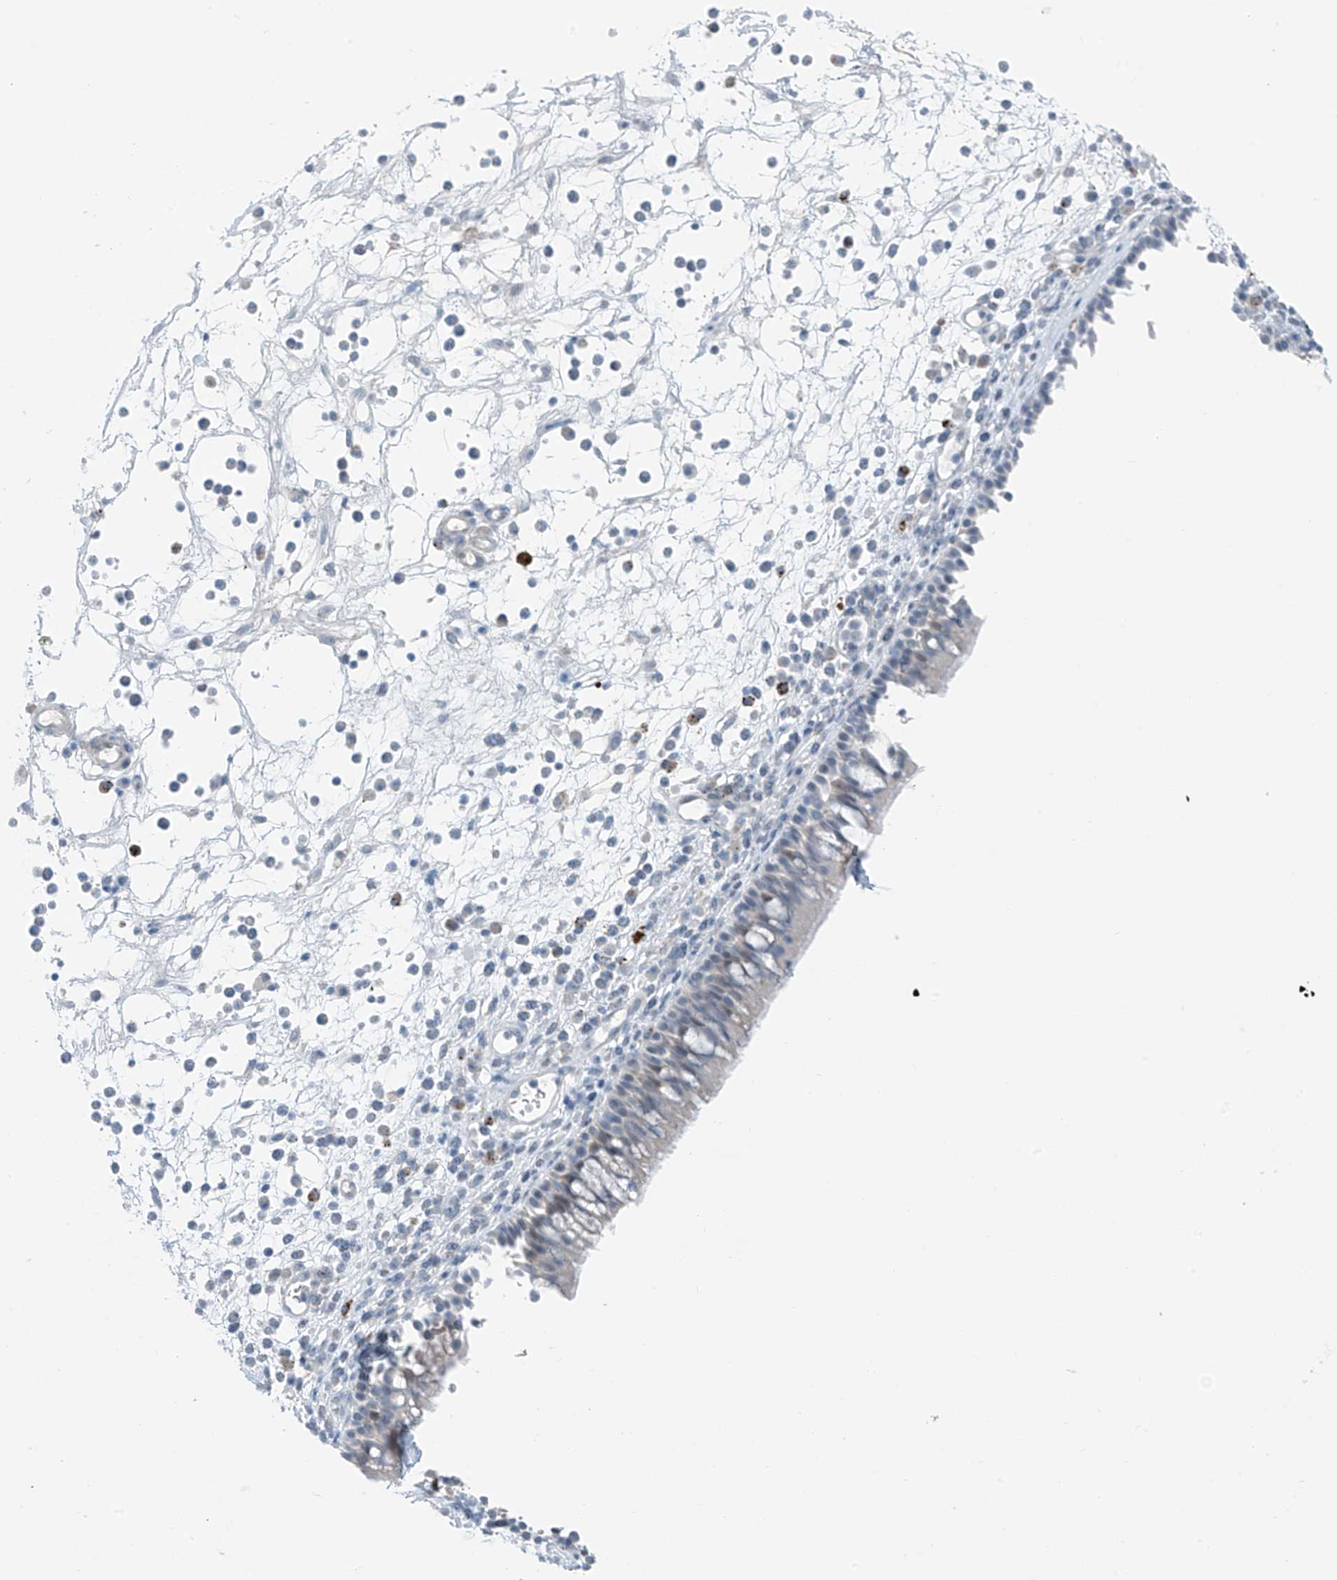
{"staining": {"intensity": "weak", "quantity": "<25%", "location": "cytoplasmic/membranous"}, "tissue": "nasopharynx", "cell_type": "Respiratory epithelial cells", "image_type": "normal", "snomed": [{"axis": "morphology", "description": "Normal tissue, NOS"}, {"axis": "morphology", "description": "Inflammation, NOS"}, {"axis": "morphology", "description": "Malignant melanoma, Metastatic site"}, {"axis": "topography", "description": "Nasopharynx"}], "caption": "The photomicrograph demonstrates no staining of respiratory epithelial cells in unremarkable nasopharynx.", "gene": "ZNF793", "patient": {"sex": "male", "age": 70}}